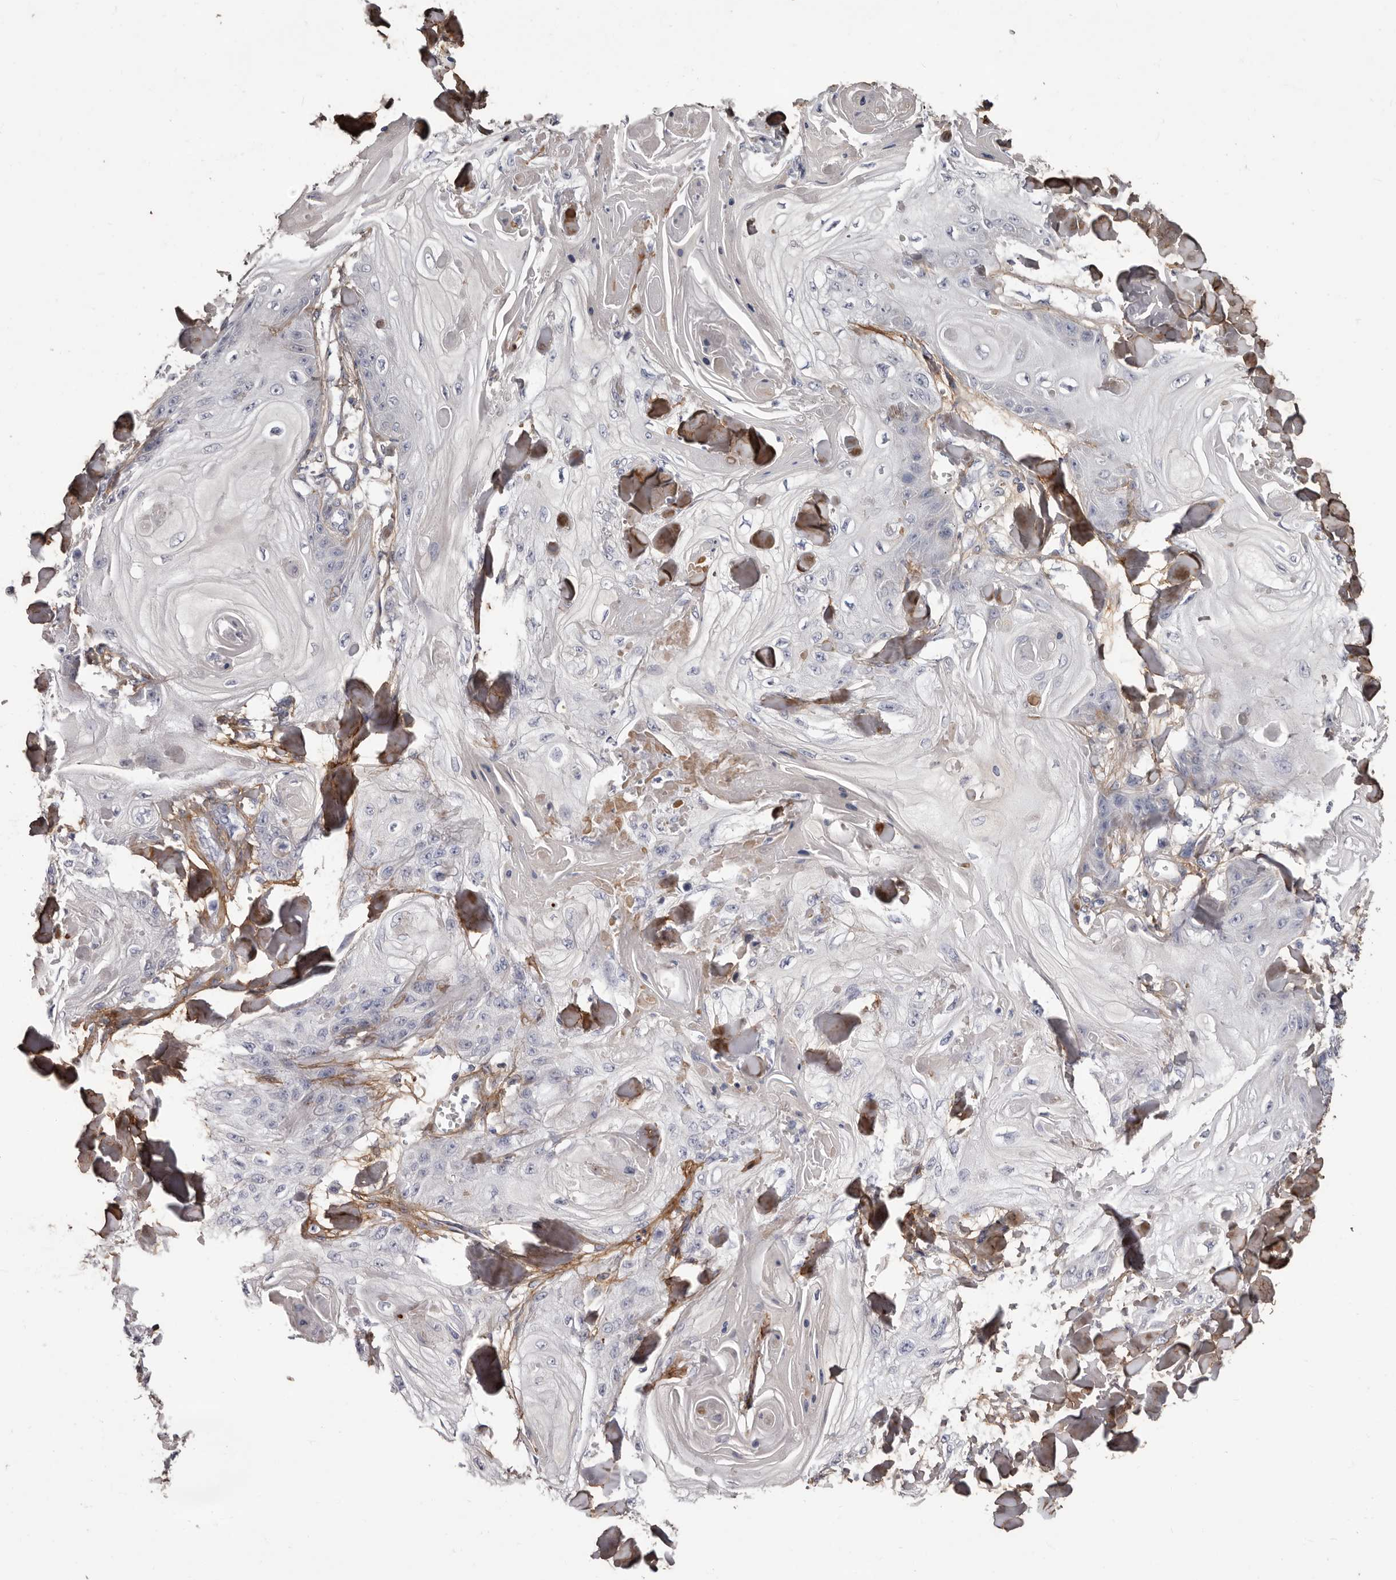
{"staining": {"intensity": "negative", "quantity": "none", "location": "none"}, "tissue": "skin cancer", "cell_type": "Tumor cells", "image_type": "cancer", "snomed": [{"axis": "morphology", "description": "Squamous cell carcinoma, NOS"}, {"axis": "topography", "description": "Skin"}], "caption": "The histopathology image displays no significant expression in tumor cells of skin squamous cell carcinoma. Nuclei are stained in blue.", "gene": "COL6A1", "patient": {"sex": "male", "age": 74}}